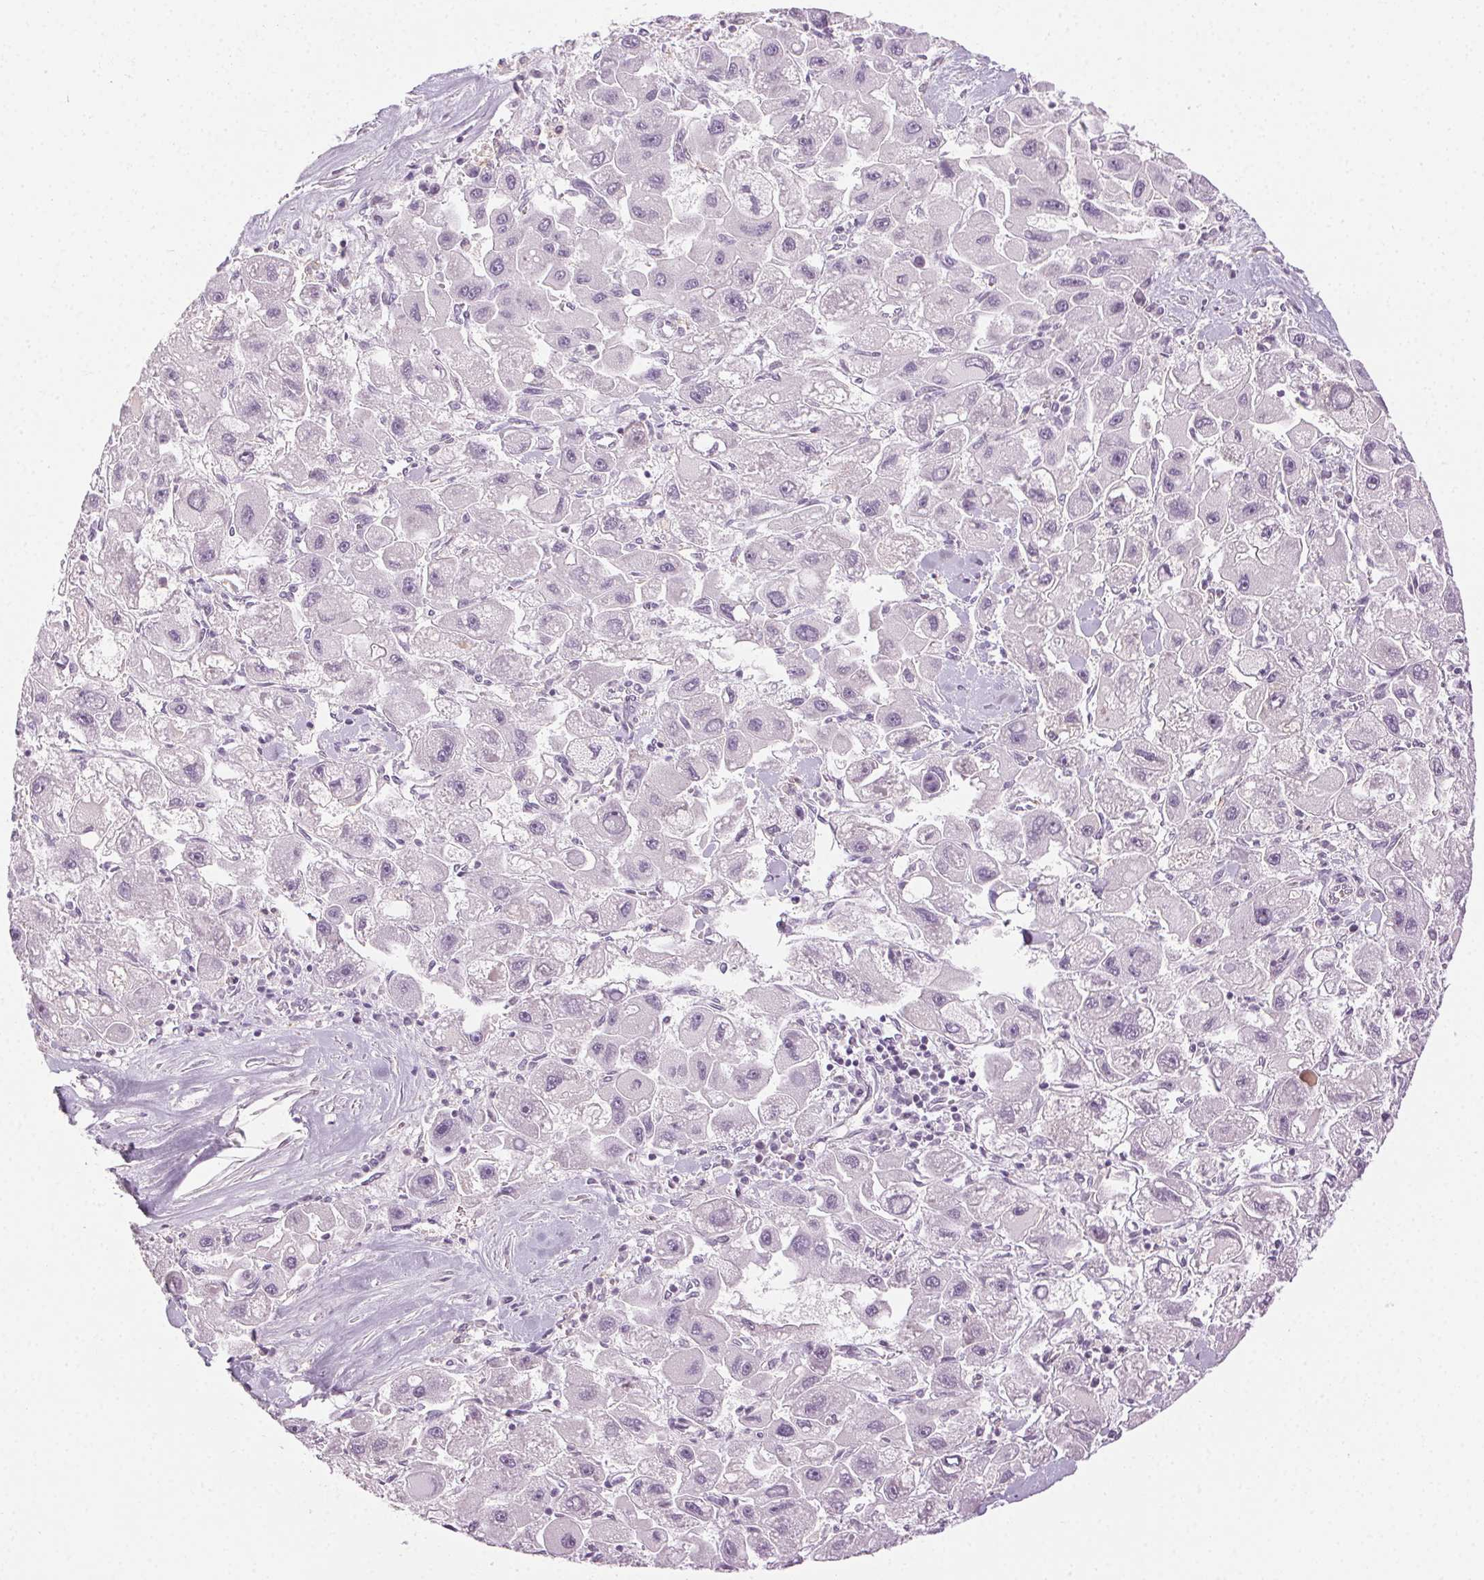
{"staining": {"intensity": "negative", "quantity": "none", "location": "none"}, "tissue": "liver cancer", "cell_type": "Tumor cells", "image_type": "cancer", "snomed": [{"axis": "morphology", "description": "Carcinoma, Hepatocellular, NOS"}, {"axis": "topography", "description": "Liver"}], "caption": "High power microscopy histopathology image of an immunohistochemistry (IHC) image of hepatocellular carcinoma (liver), revealing no significant staining in tumor cells.", "gene": "AIF1L", "patient": {"sex": "male", "age": 24}}